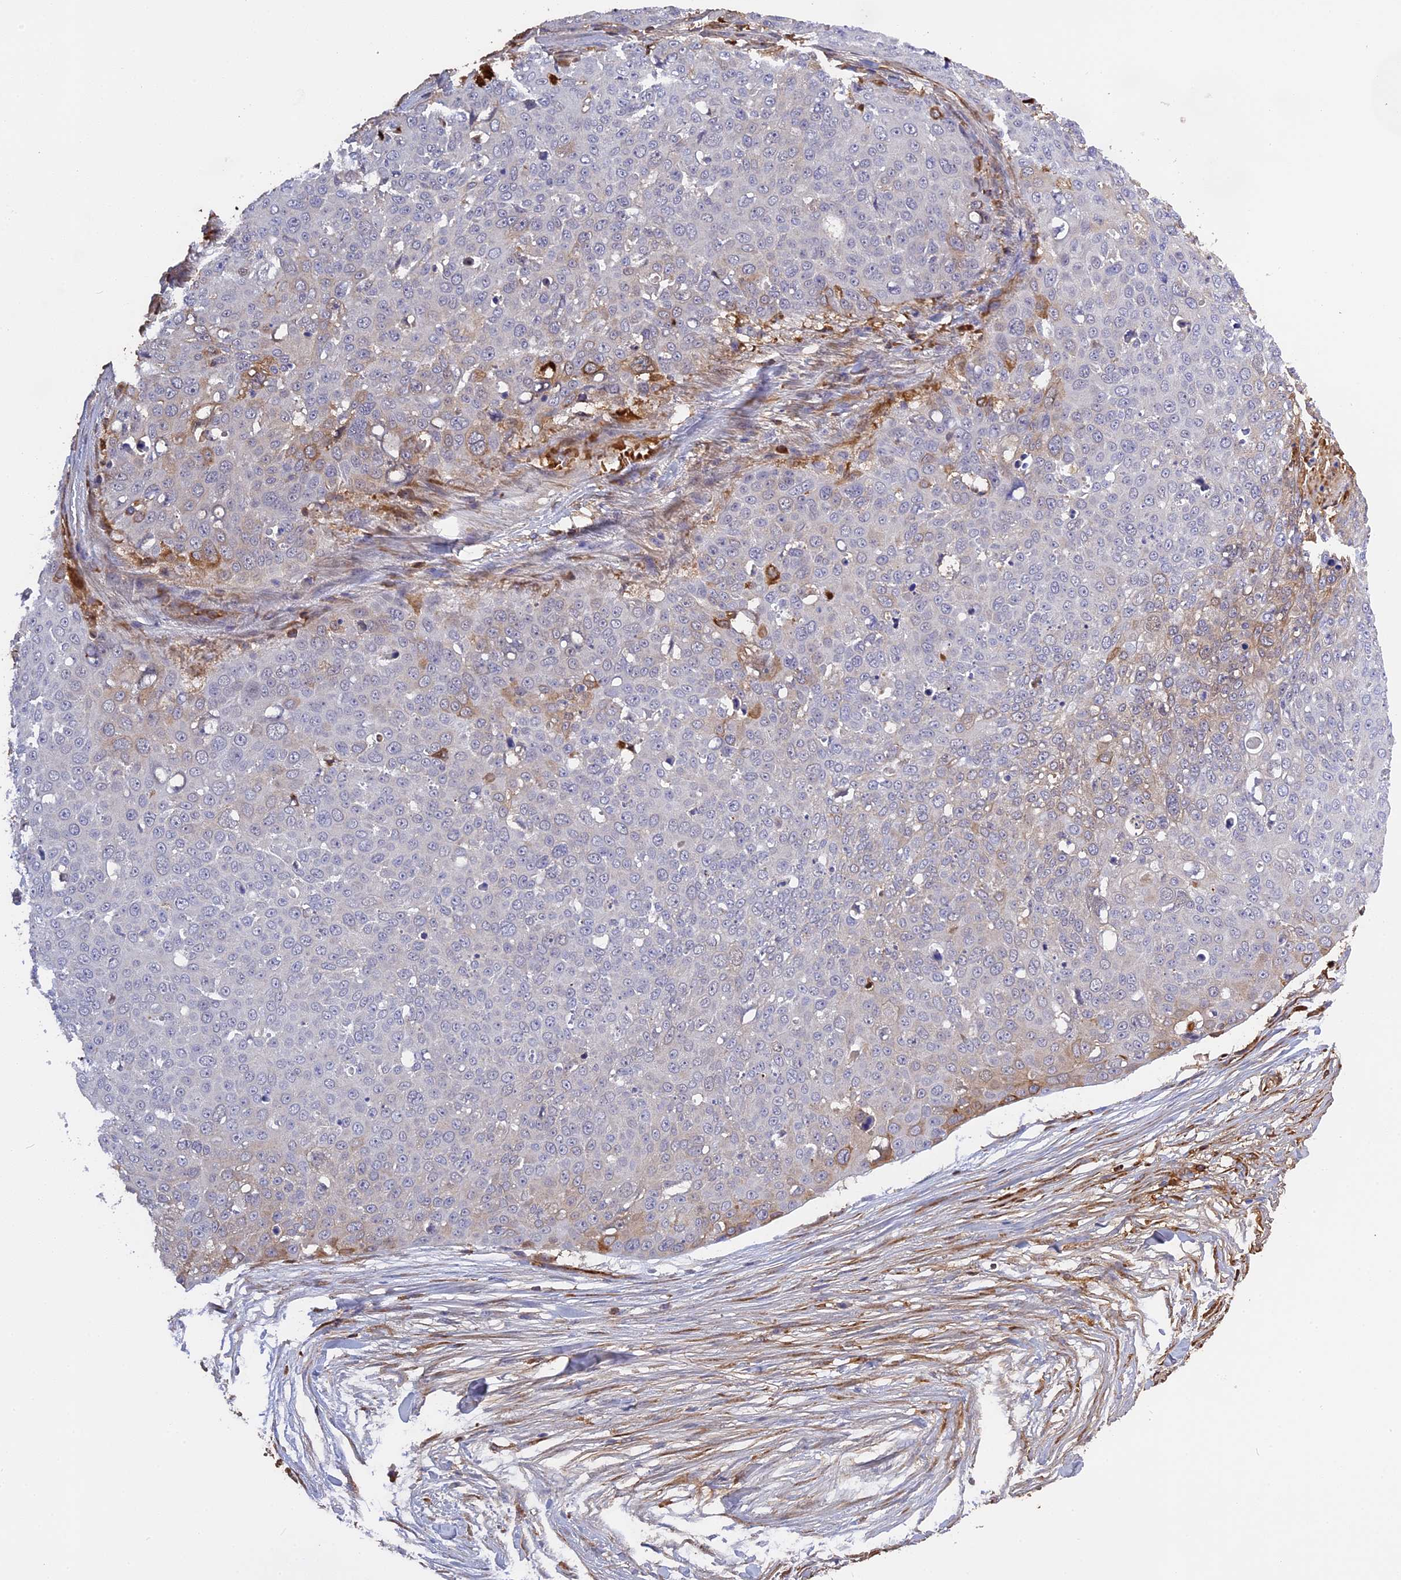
{"staining": {"intensity": "weak", "quantity": "<25%", "location": "cytoplasmic/membranous"}, "tissue": "skin cancer", "cell_type": "Tumor cells", "image_type": "cancer", "snomed": [{"axis": "morphology", "description": "Squamous cell carcinoma, NOS"}, {"axis": "topography", "description": "Skin"}], "caption": "Immunohistochemistry image of neoplastic tissue: human skin squamous cell carcinoma stained with DAB (3,3'-diaminobenzidine) displays no significant protein staining in tumor cells.", "gene": "PZP", "patient": {"sex": "male", "age": 71}}